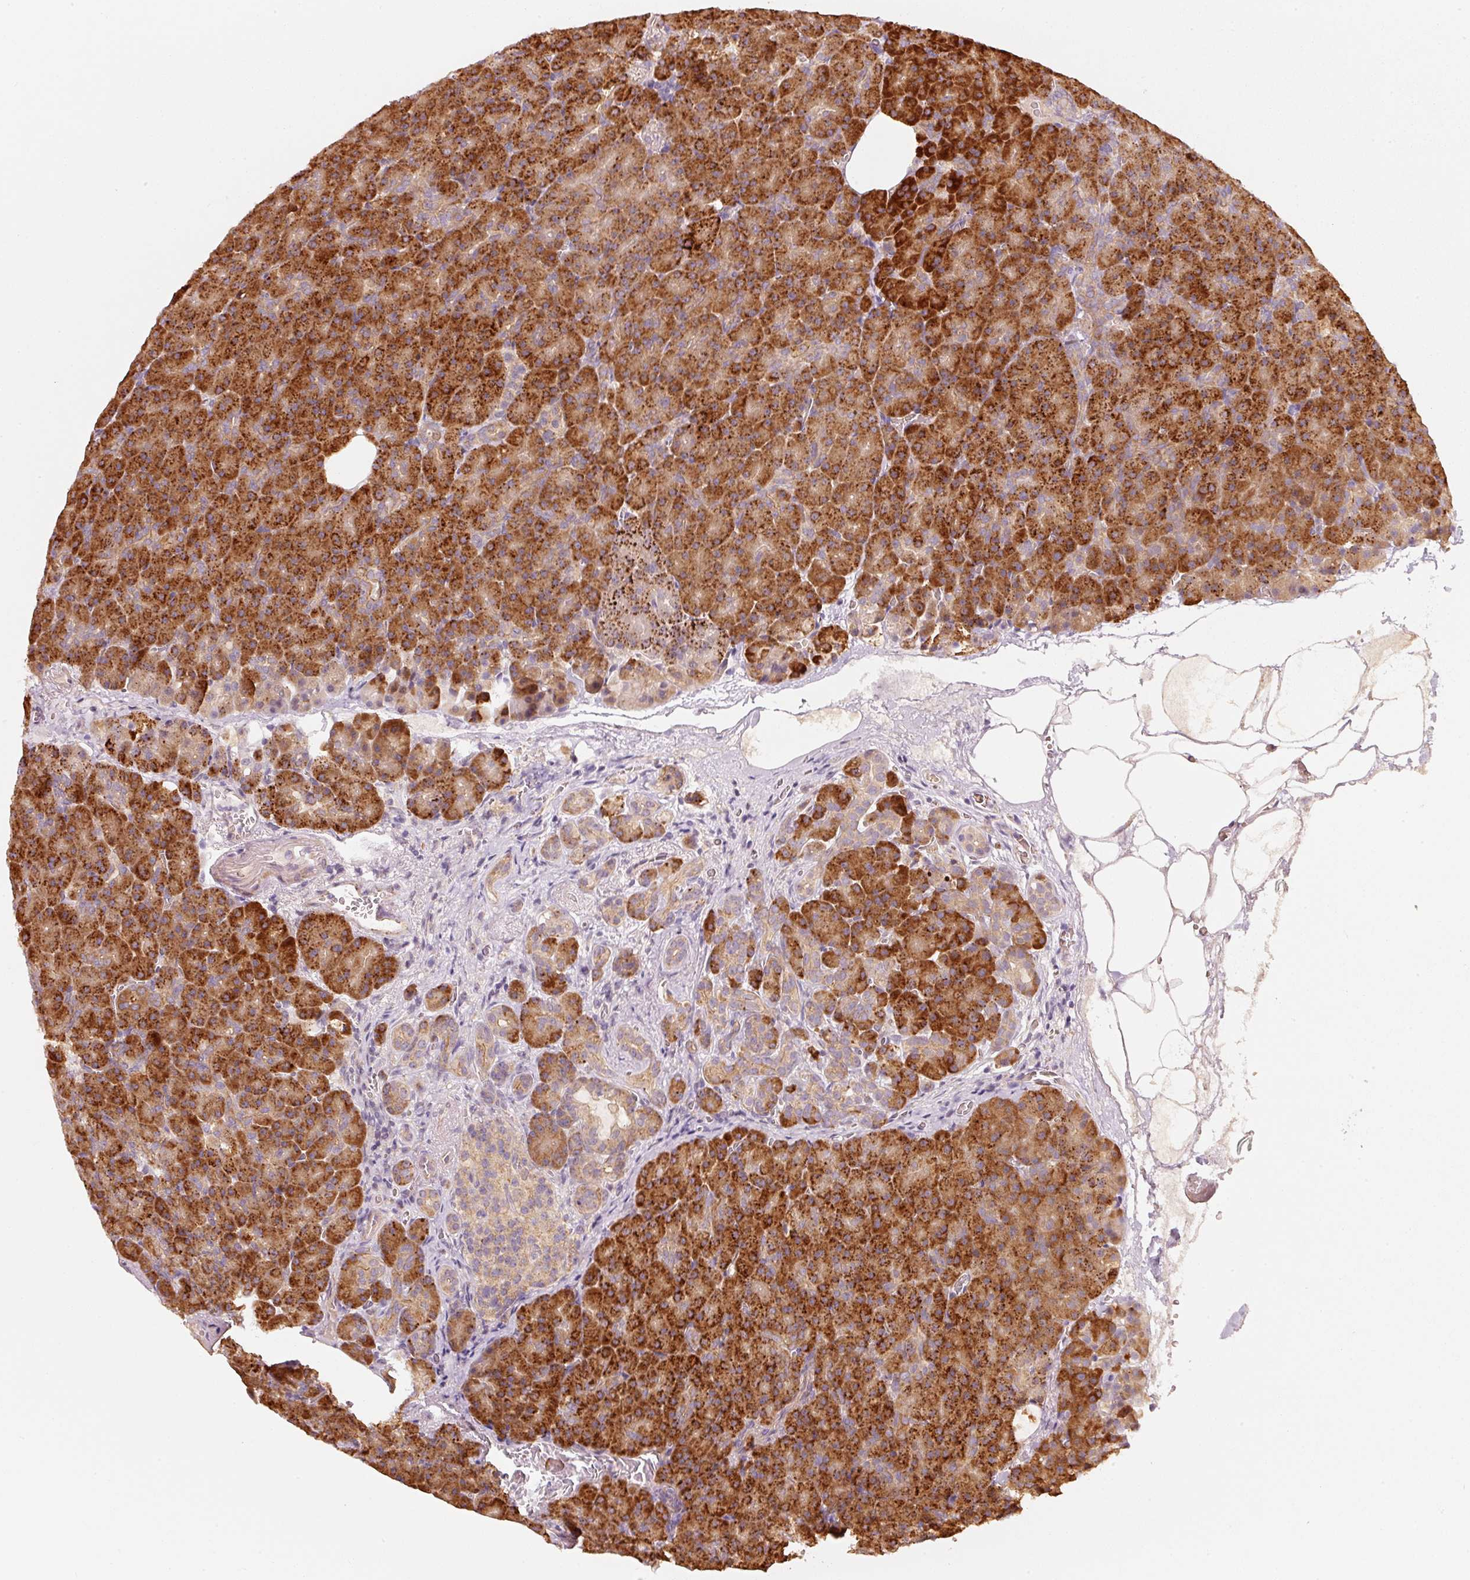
{"staining": {"intensity": "strong", "quantity": ">75%", "location": "cytoplasmic/membranous"}, "tissue": "pancreas", "cell_type": "Exocrine glandular cells", "image_type": "normal", "snomed": [{"axis": "morphology", "description": "Normal tissue, NOS"}, {"axis": "topography", "description": "Pancreas"}], "caption": "A micrograph of pancreas stained for a protein demonstrates strong cytoplasmic/membranous brown staining in exocrine glandular cells. The staining was performed using DAB (3,3'-diaminobenzidine), with brown indicating positive protein expression. Nuclei are stained blue with hematoxylin.", "gene": "ARHGAP22", "patient": {"sex": "female", "age": 74}}